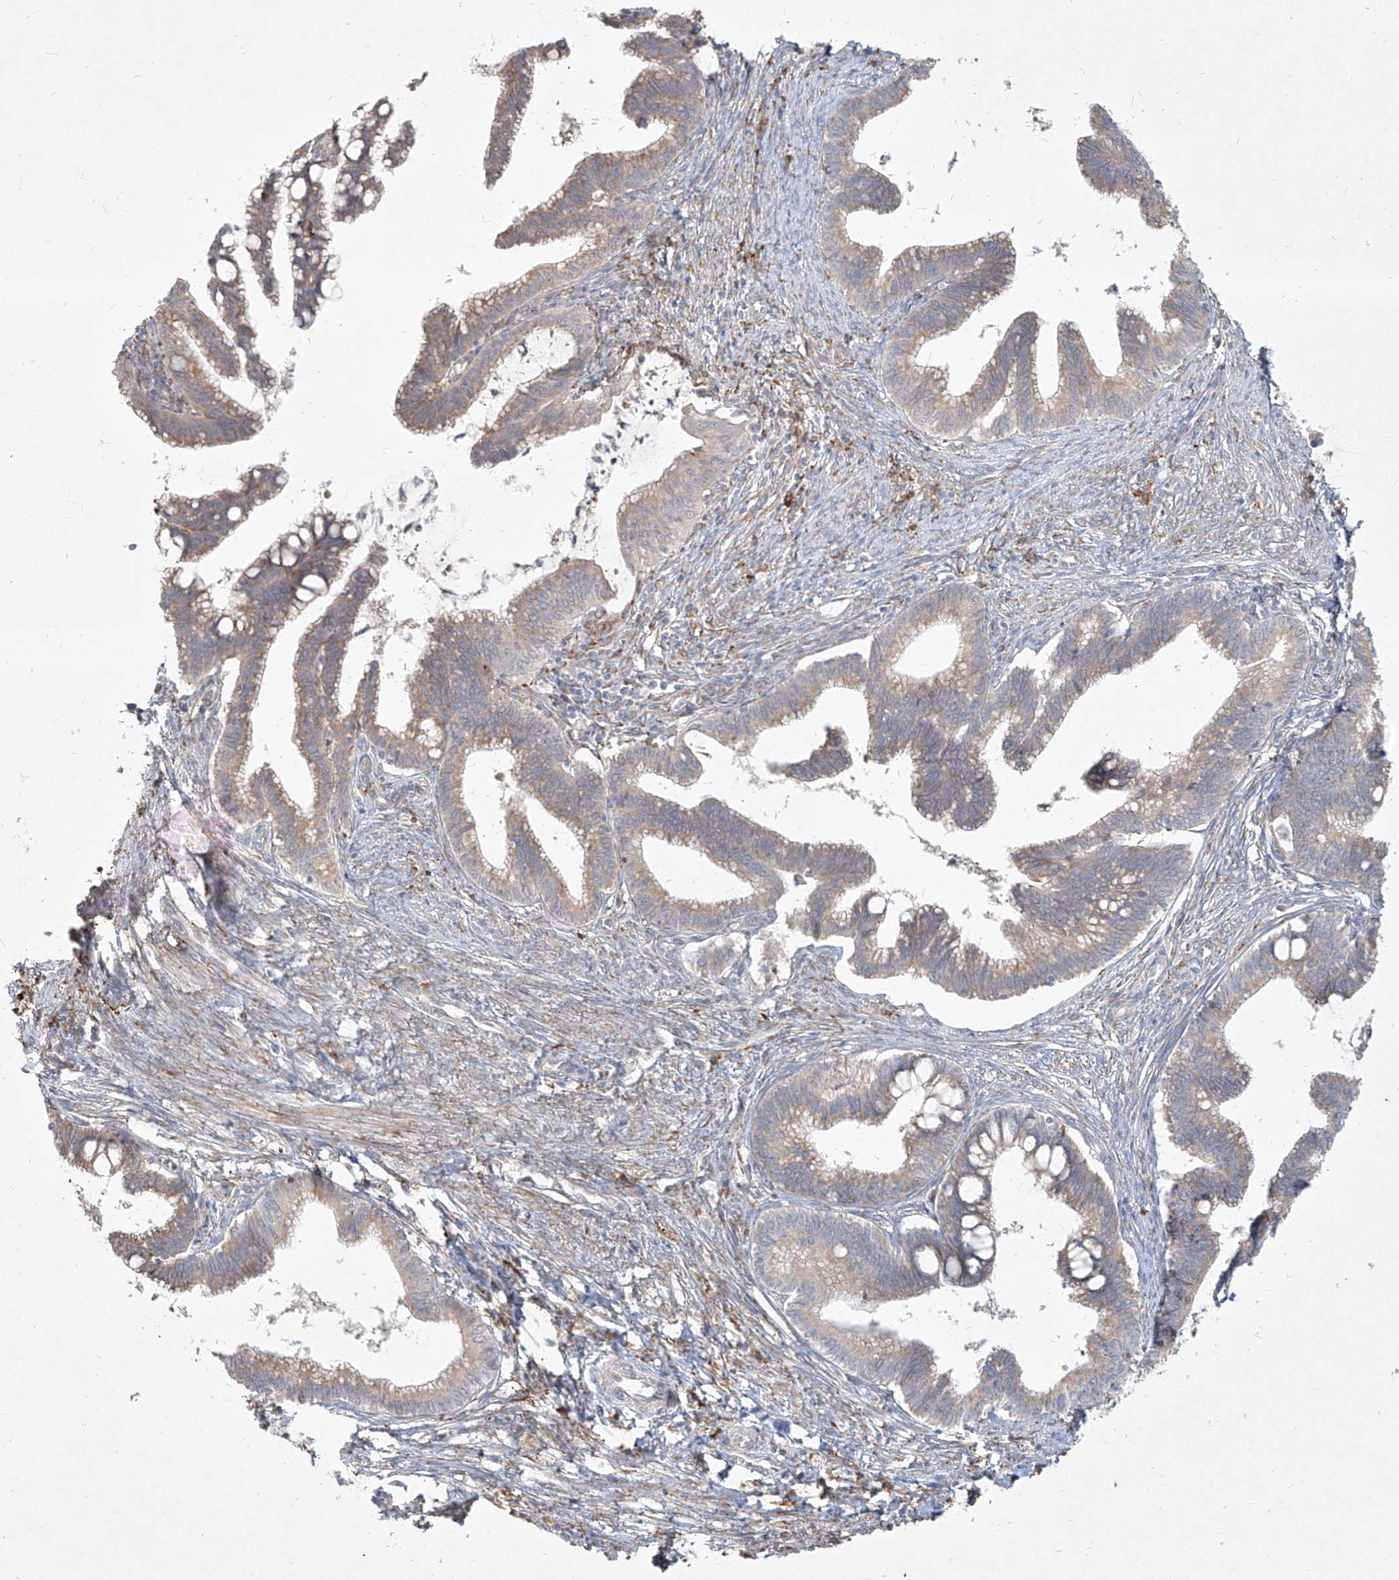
{"staining": {"intensity": "negative", "quantity": "none", "location": "none"}, "tissue": "cervical cancer", "cell_type": "Tumor cells", "image_type": "cancer", "snomed": [{"axis": "morphology", "description": "Adenocarcinoma, NOS"}, {"axis": "topography", "description": "Cervix"}], "caption": "A histopathology image of human cervical adenocarcinoma is negative for staining in tumor cells.", "gene": "CD209", "patient": {"sex": "female", "age": 36}}